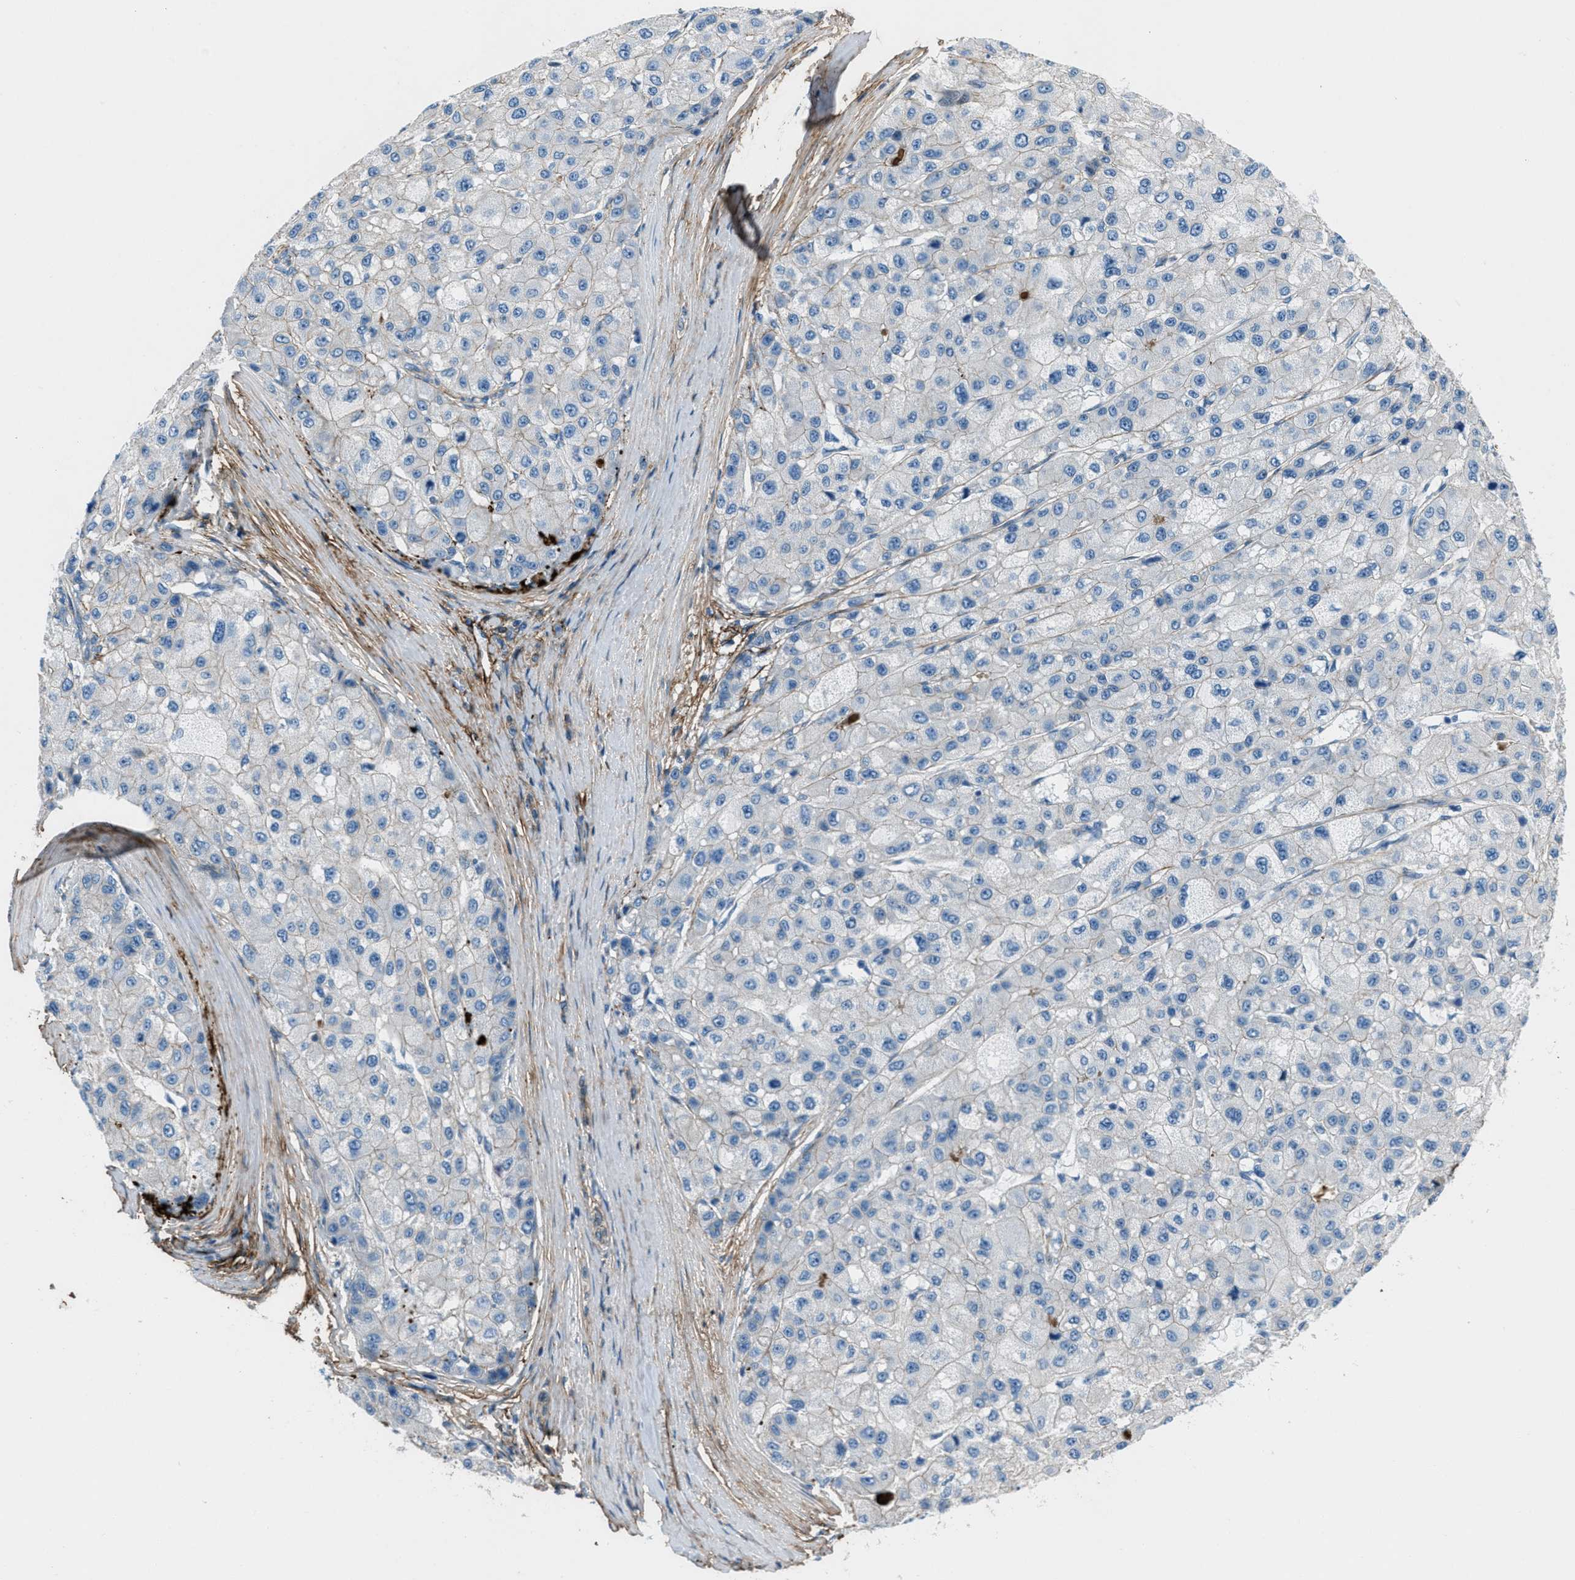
{"staining": {"intensity": "negative", "quantity": "none", "location": "none"}, "tissue": "liver cancer", "cell_type": "Tumor cells", "image_type": "cancer", "snomed": [{"axis": "morphology", "description": "Carcinoma, Hepatocellular, NOS"}, {"axis": "topography", "description": "Liver"}], "caption": "An image of liver hepatocellular carcinoma stained for a protein displays no brown staining in tumor cells.", "gene": "FBN1", "patient": {"sex": "male", "age": 80}}